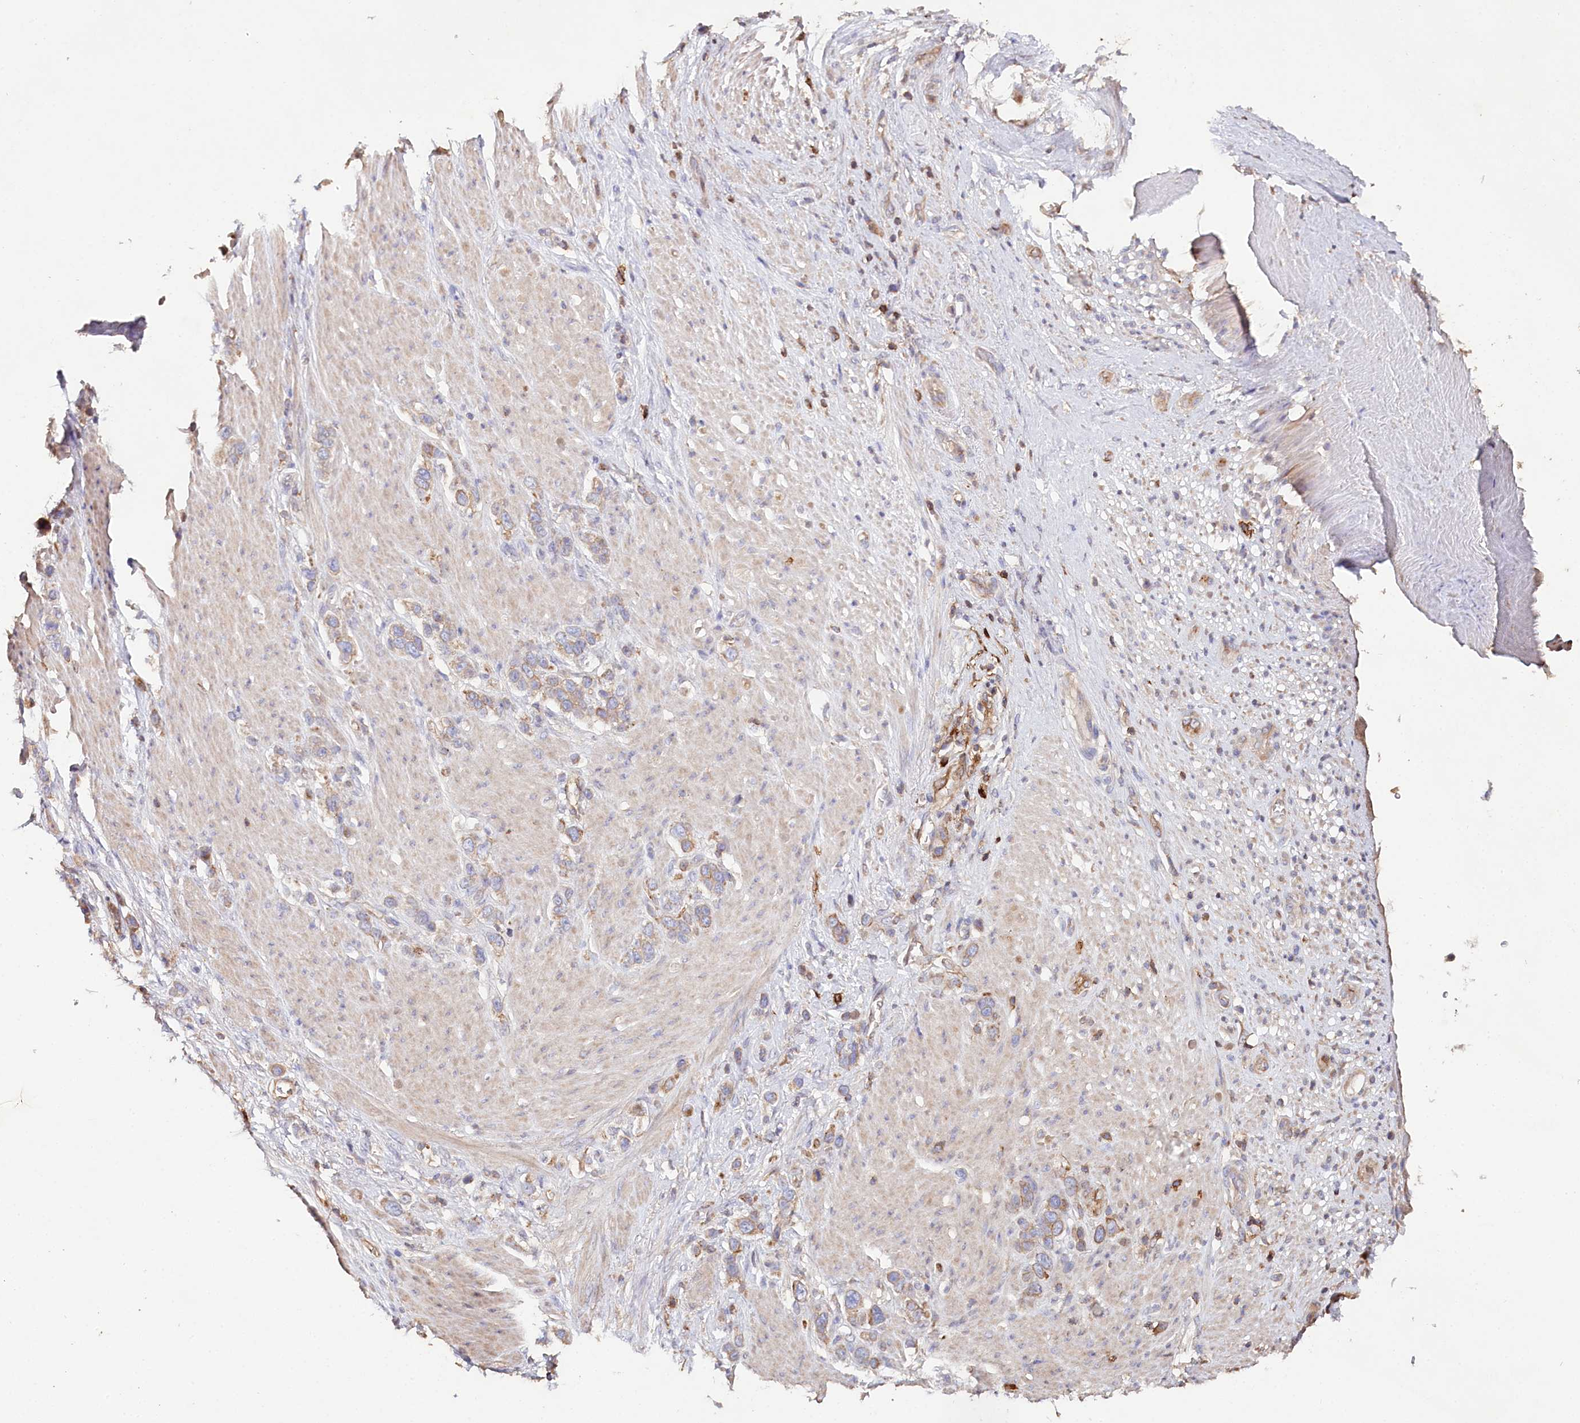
{"staining": {"intensity": "moderate", "quantity": "25%-75%", "location": "cytoplasmic/membranous"}, "tissue": "stomach cancer", "cell_type": "Tumor cells", "image_type": "cancer", "snomed": [{"axis": "morphology", "description": "Adenocarcinoma, NOS"}, {"axis": "morphology", "description": "Adenocarcinoma, High grade"}, {"axis": "topography", "description": "Stomach, upper"}, {"axis": "topography", "description": "Stomach, lower"}], "caption": "Tumor cells exhibit moderate cytoplasmic/membranous staining in approximately 25%-75% of cells in stomach adenocarcinoma.", "gene": "RBP5", "patient": {"sex": "female", "age": 65}}